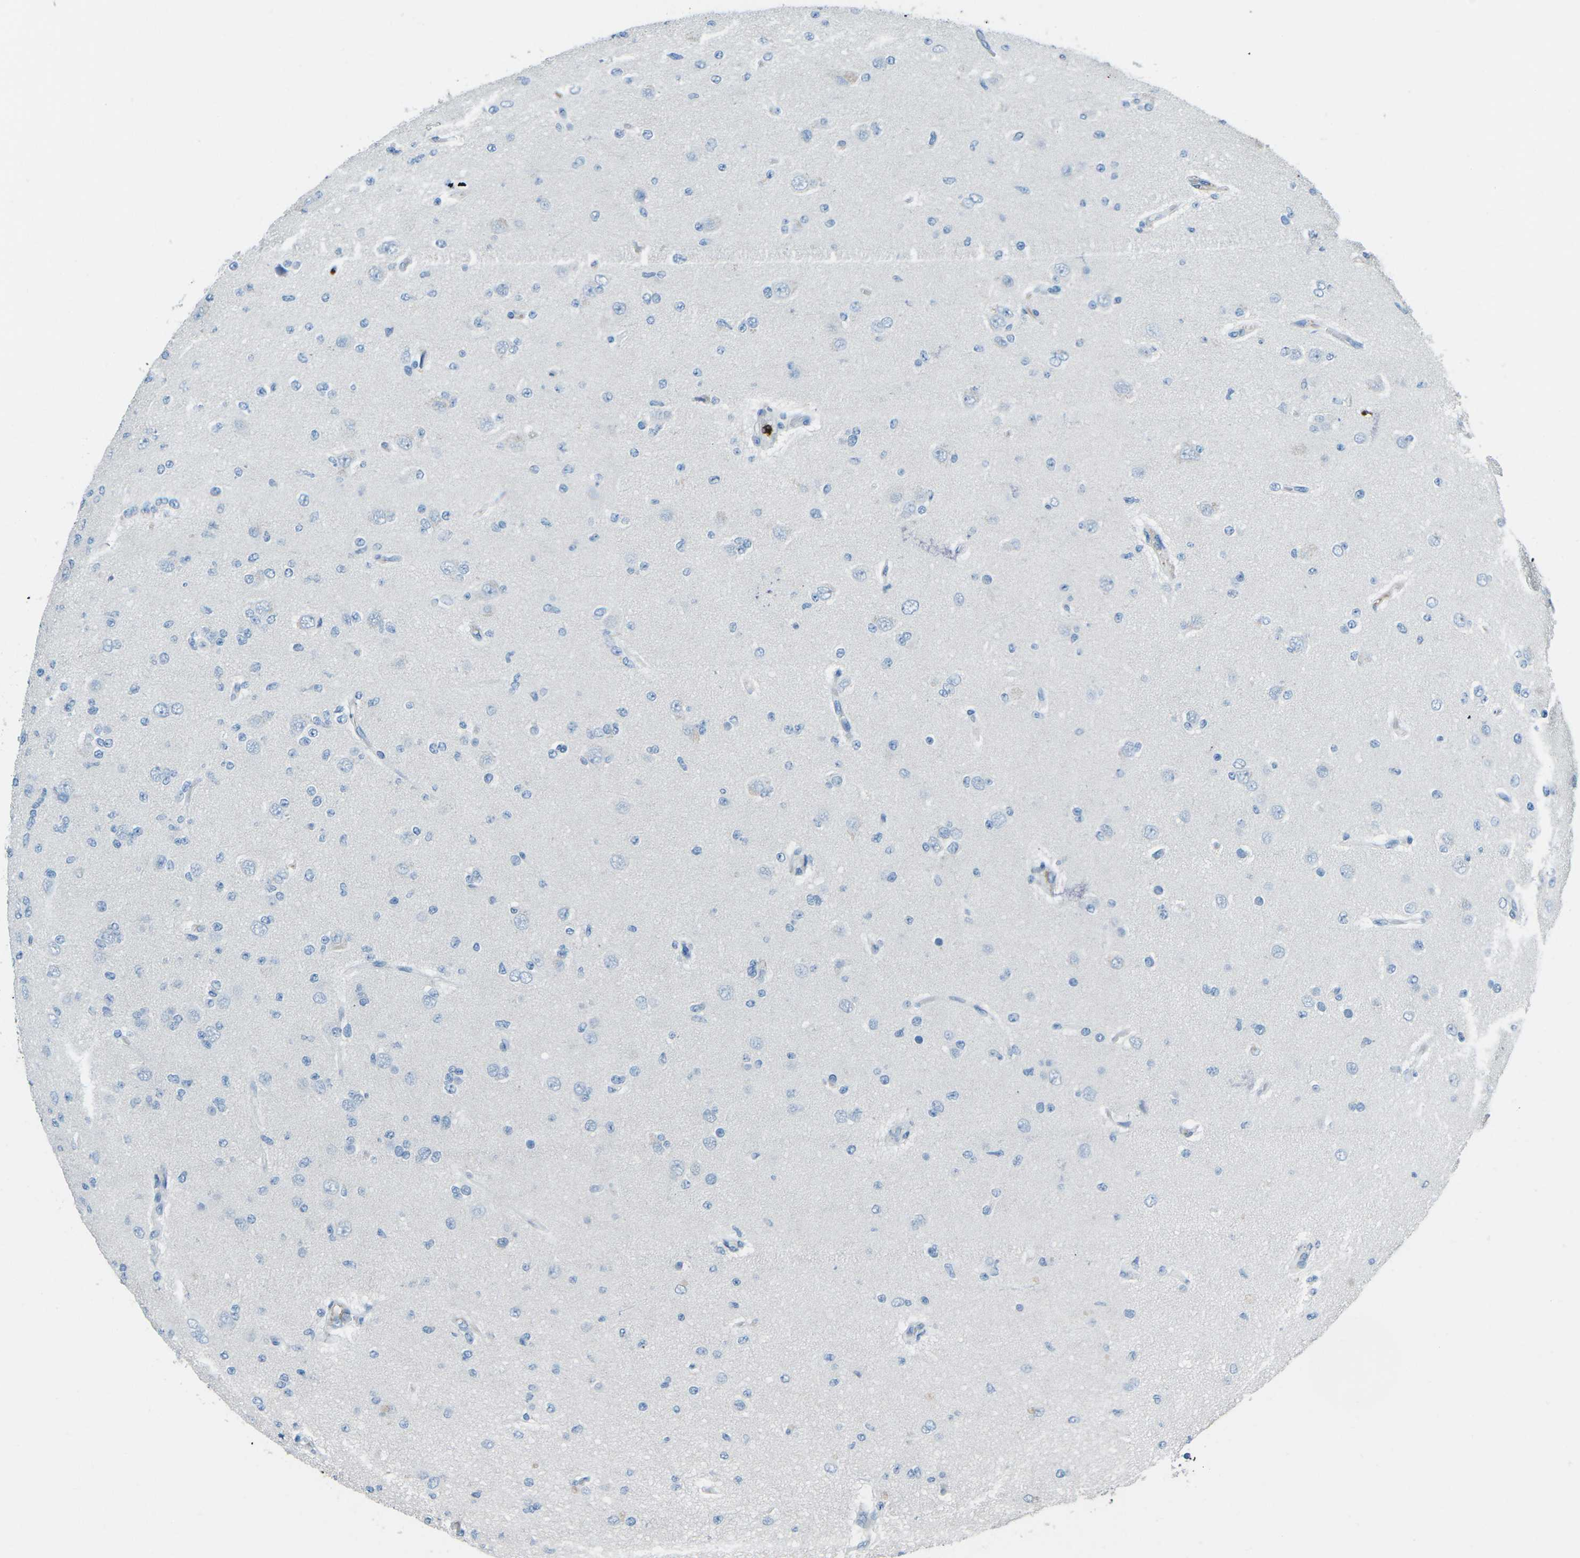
{"staining": {"intensity": "negative", "quantity": "none", "location": "none"}, "tissue": "glioma", "cell_type": "Tumor cells", "image_type": "cancer", "snomed": [{"axis": "morphology", "description": "Glioma, malignant, Low grade"}, {"axis": "topography", "description": "Brain"}], "caption": "The IHC image has no significant staining in tumor cells of malignant low-grade glioma tissue. (Stains: DAB immunohistochemistry (IHC) with hematoxylin counter stain, Microscopy: brightfield microscopy at high magnification).", "gene": "FCN1", "patient": {"sex": "male", "age": 38}}